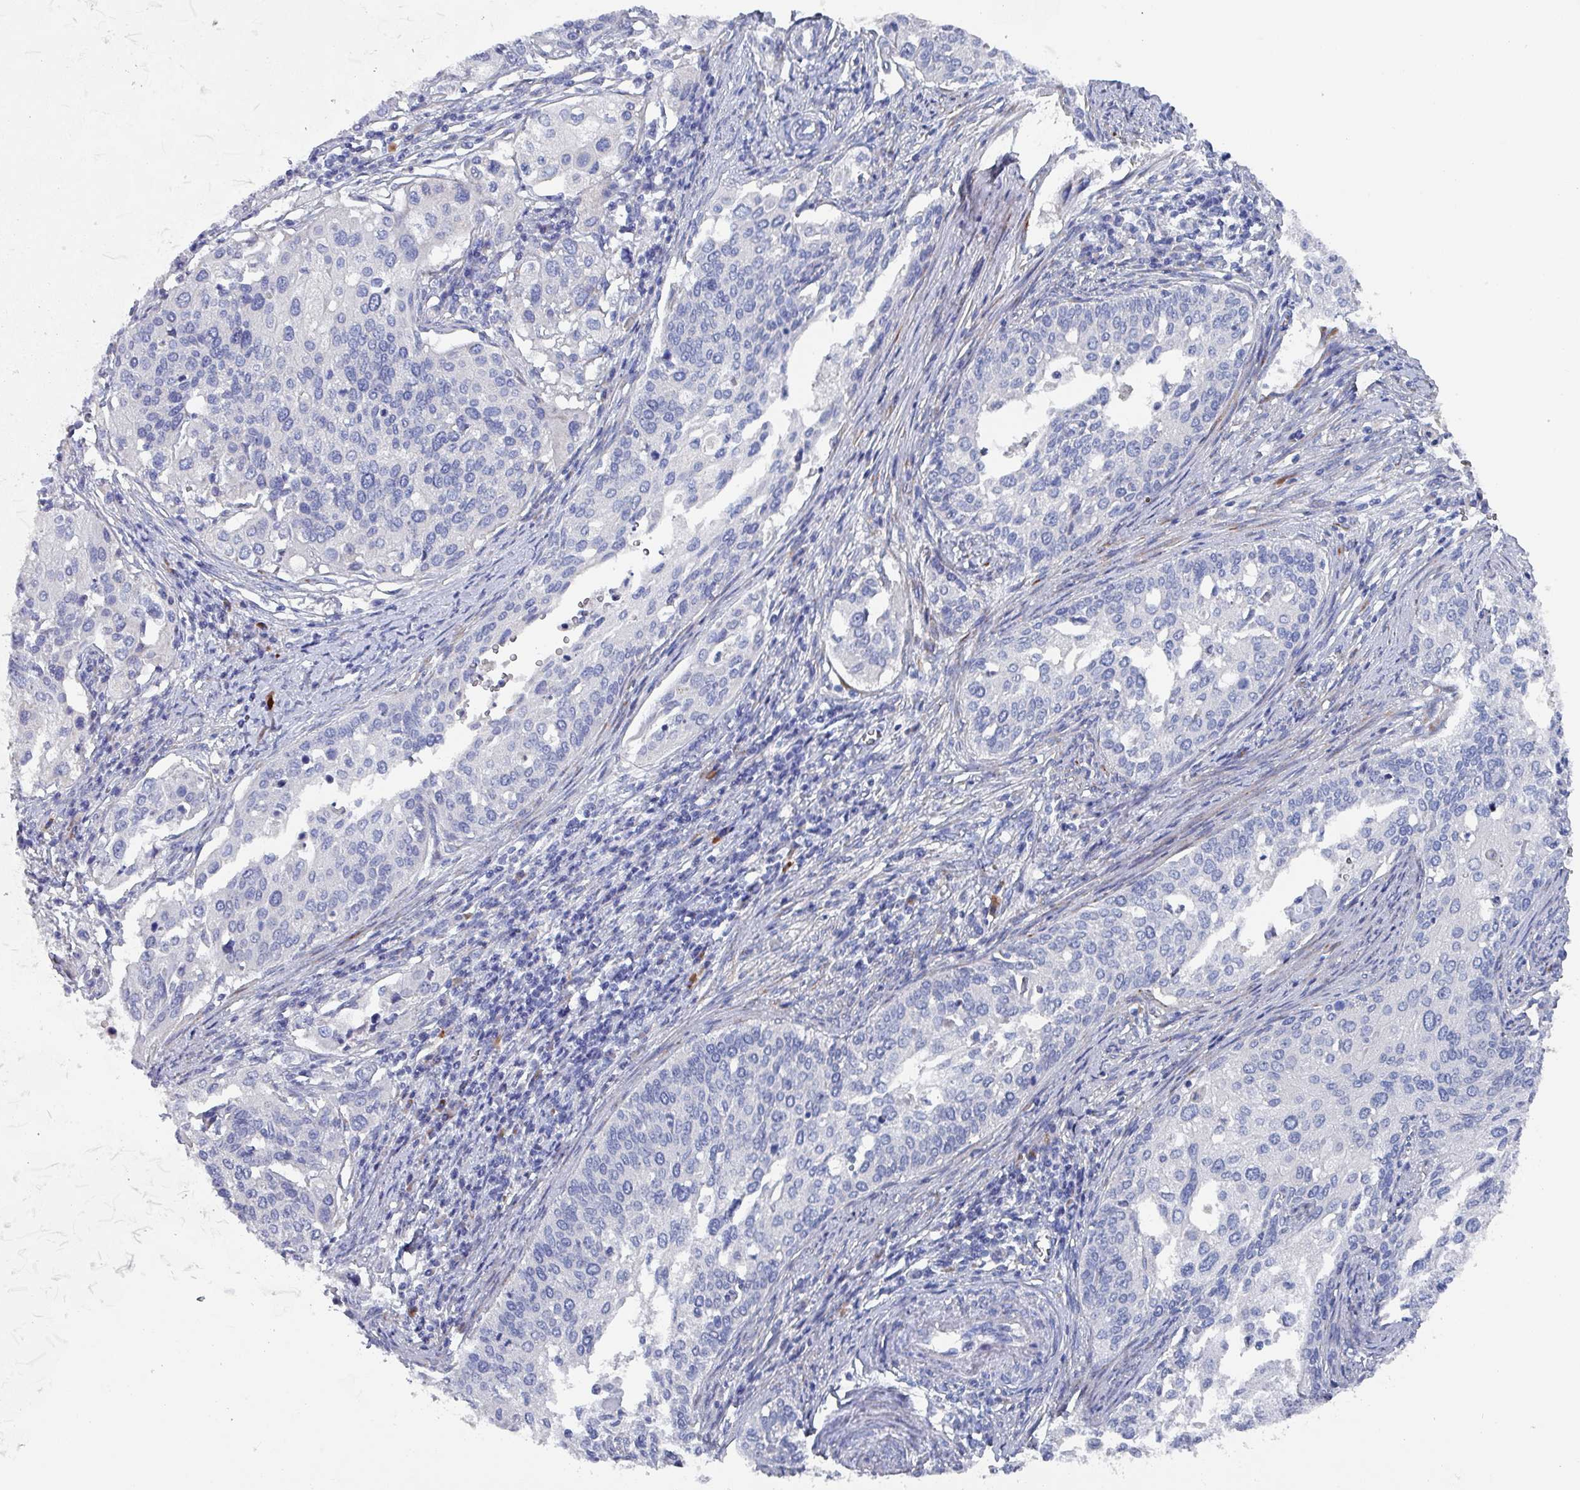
{"staining": {"intensity": "negative", "quantity": "none", "location": "none"}, "tissue": "cervical cancer", "cell_type": "Tumor cells", "image_type": "cancer", "snomed": [{"axis": "morphology", "description": "Squamous cell carcinoma, NOS"}, {"axis": "topography", "description": "Cervix"}], "caption": "This is a histopathology image of IHC staining of cervical cancer (squamous cell carcinoma), which shows no staining in tumor cells.", "gene": "DRD5", "patient": {"sex": "female", "age": 44}}